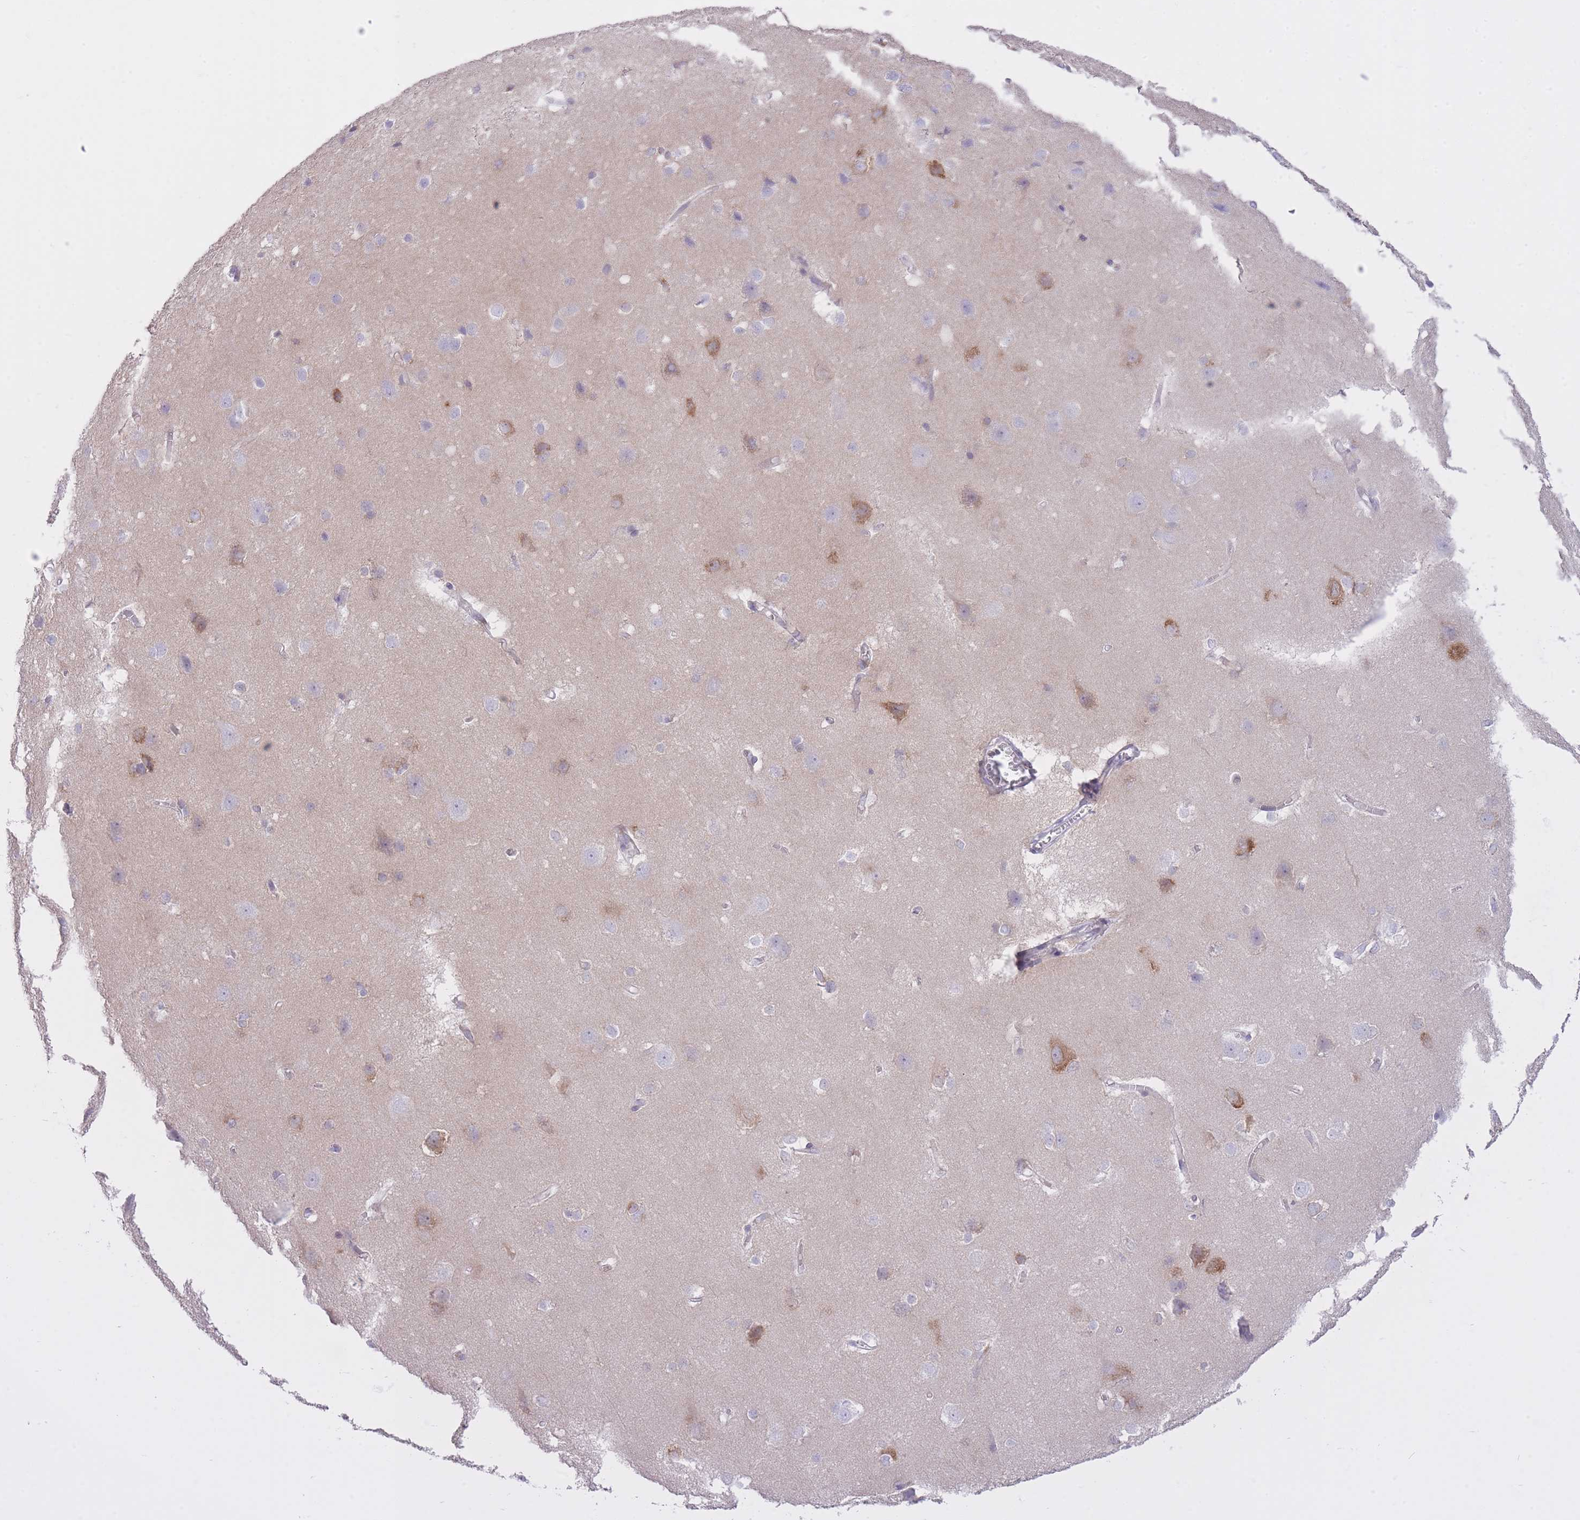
{"staining": {"intensity": "negative", "quantity": "none", "location": "none"}, "tissue": "cerebral cortex", "cell_type": "Endothelial cells", "image_type": "normal", "snomed": [{"axis": "morphology", "description": "Normal tissue, NOS"}, {"axis": "topography", "description": "Cerebral cortex"}], "caption": "An image of cerebral cortex stained for a protein reveals no brown staining in endothelial cells. Brightfield microscopy of IHC stained with DAB (3,3'-diaminobenzidine) (brown) and hematoxylin (blue), captured at high magnification.", "gene": "ZNF501", "patient": {"sex": "male", "age": 37}}